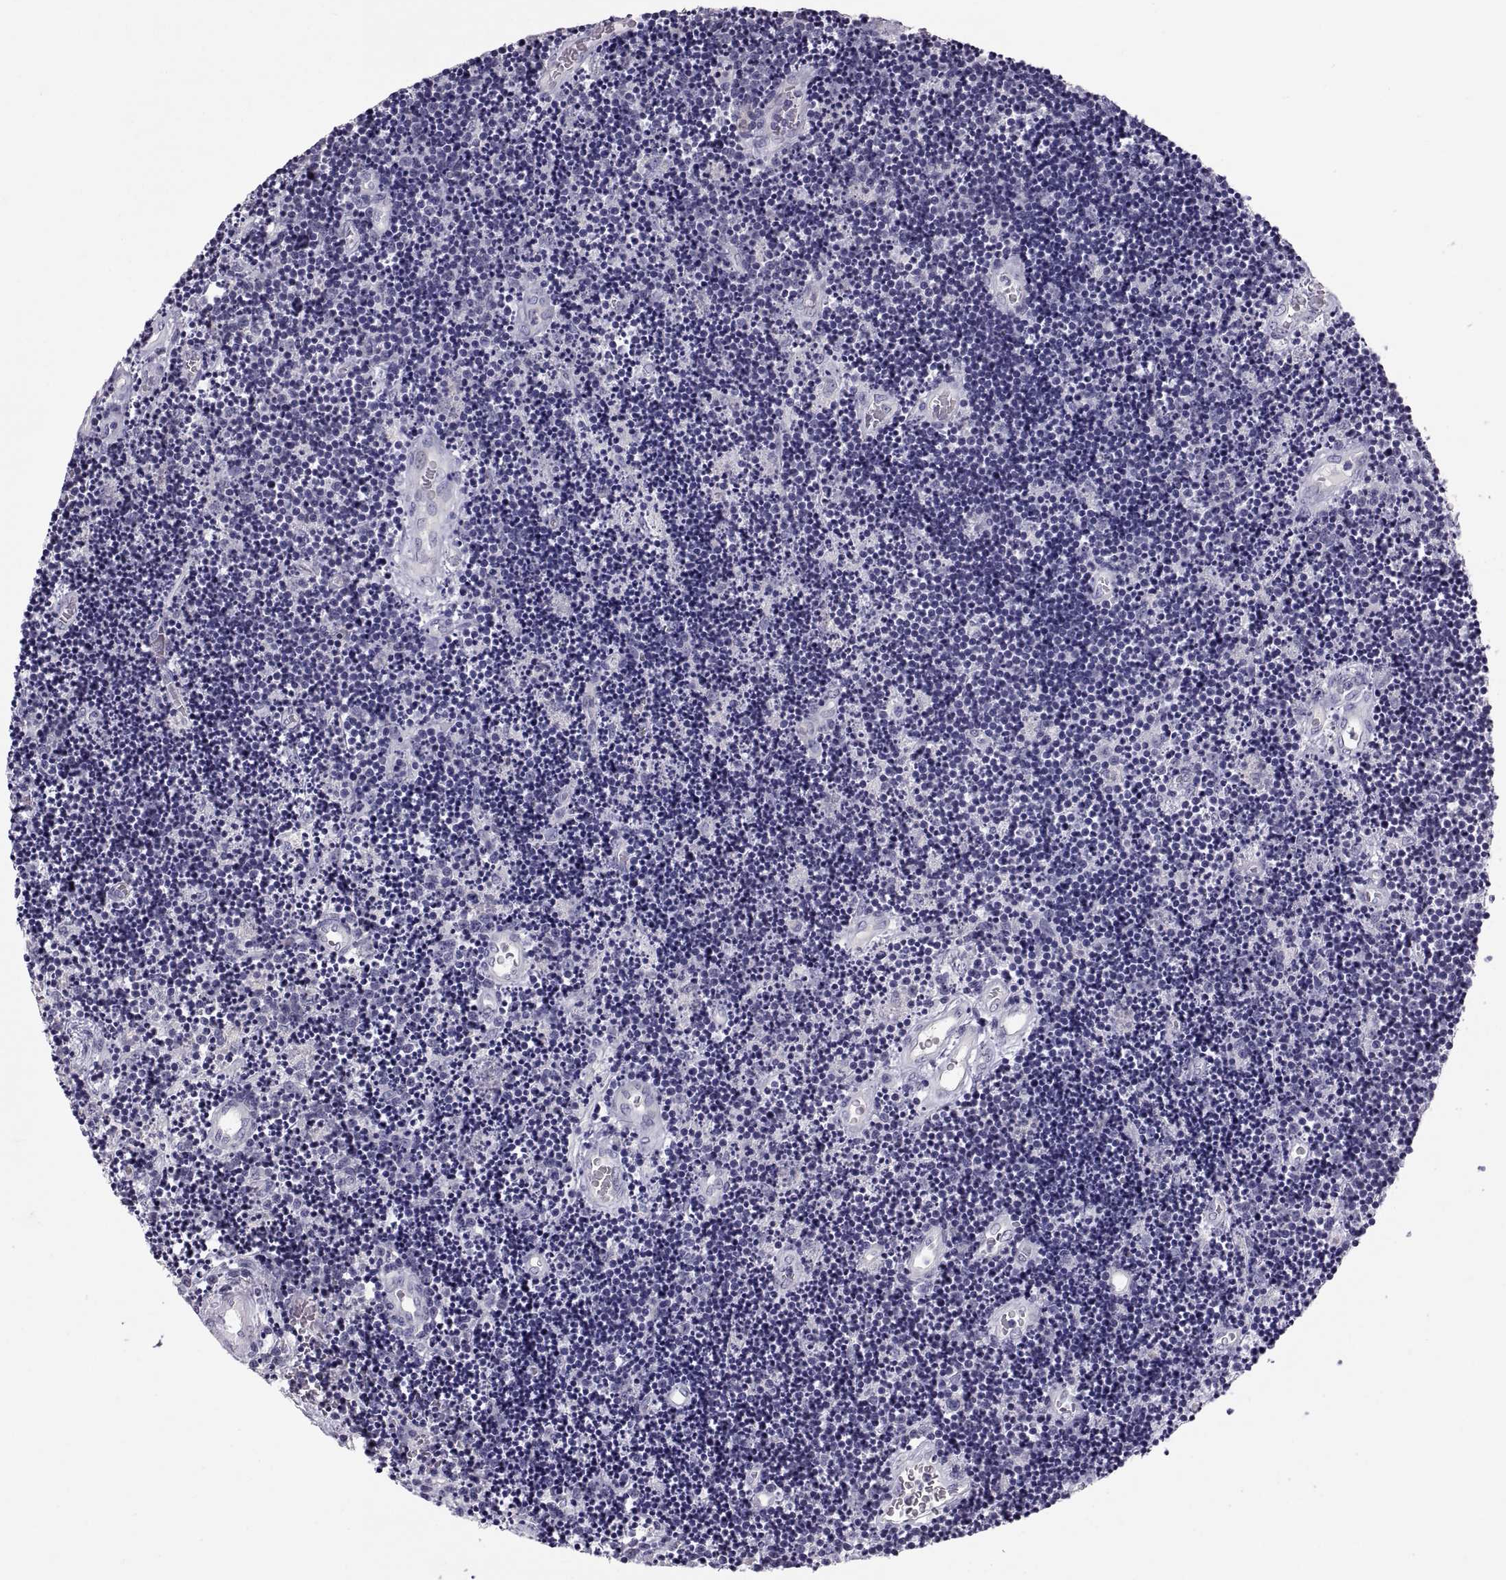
{"staining": {"intensity": "negative", "quantity": "none", "location": "none"}, "tissue": "lymphoma", "cell_type": "Tumor cells", "image_type": "cancer", "snomed": [{"axis": "morphology", "description": "Malignant lymphoma, non-Hodgkin's type, Low grade"}, {"axis": "topography", "description": "Brain"}], "caption": "Tumor cells are negative for brown protein staining in lymphoma. Brightfield microscopy of immunohistochemistry (IHC) stained with DAB (3,3'-diaminobenzidine) (brown) and hematoxylin (blue), captured at high magnification.", "gene": "PTN", "patient": {"sex": "female", "age": 66}}